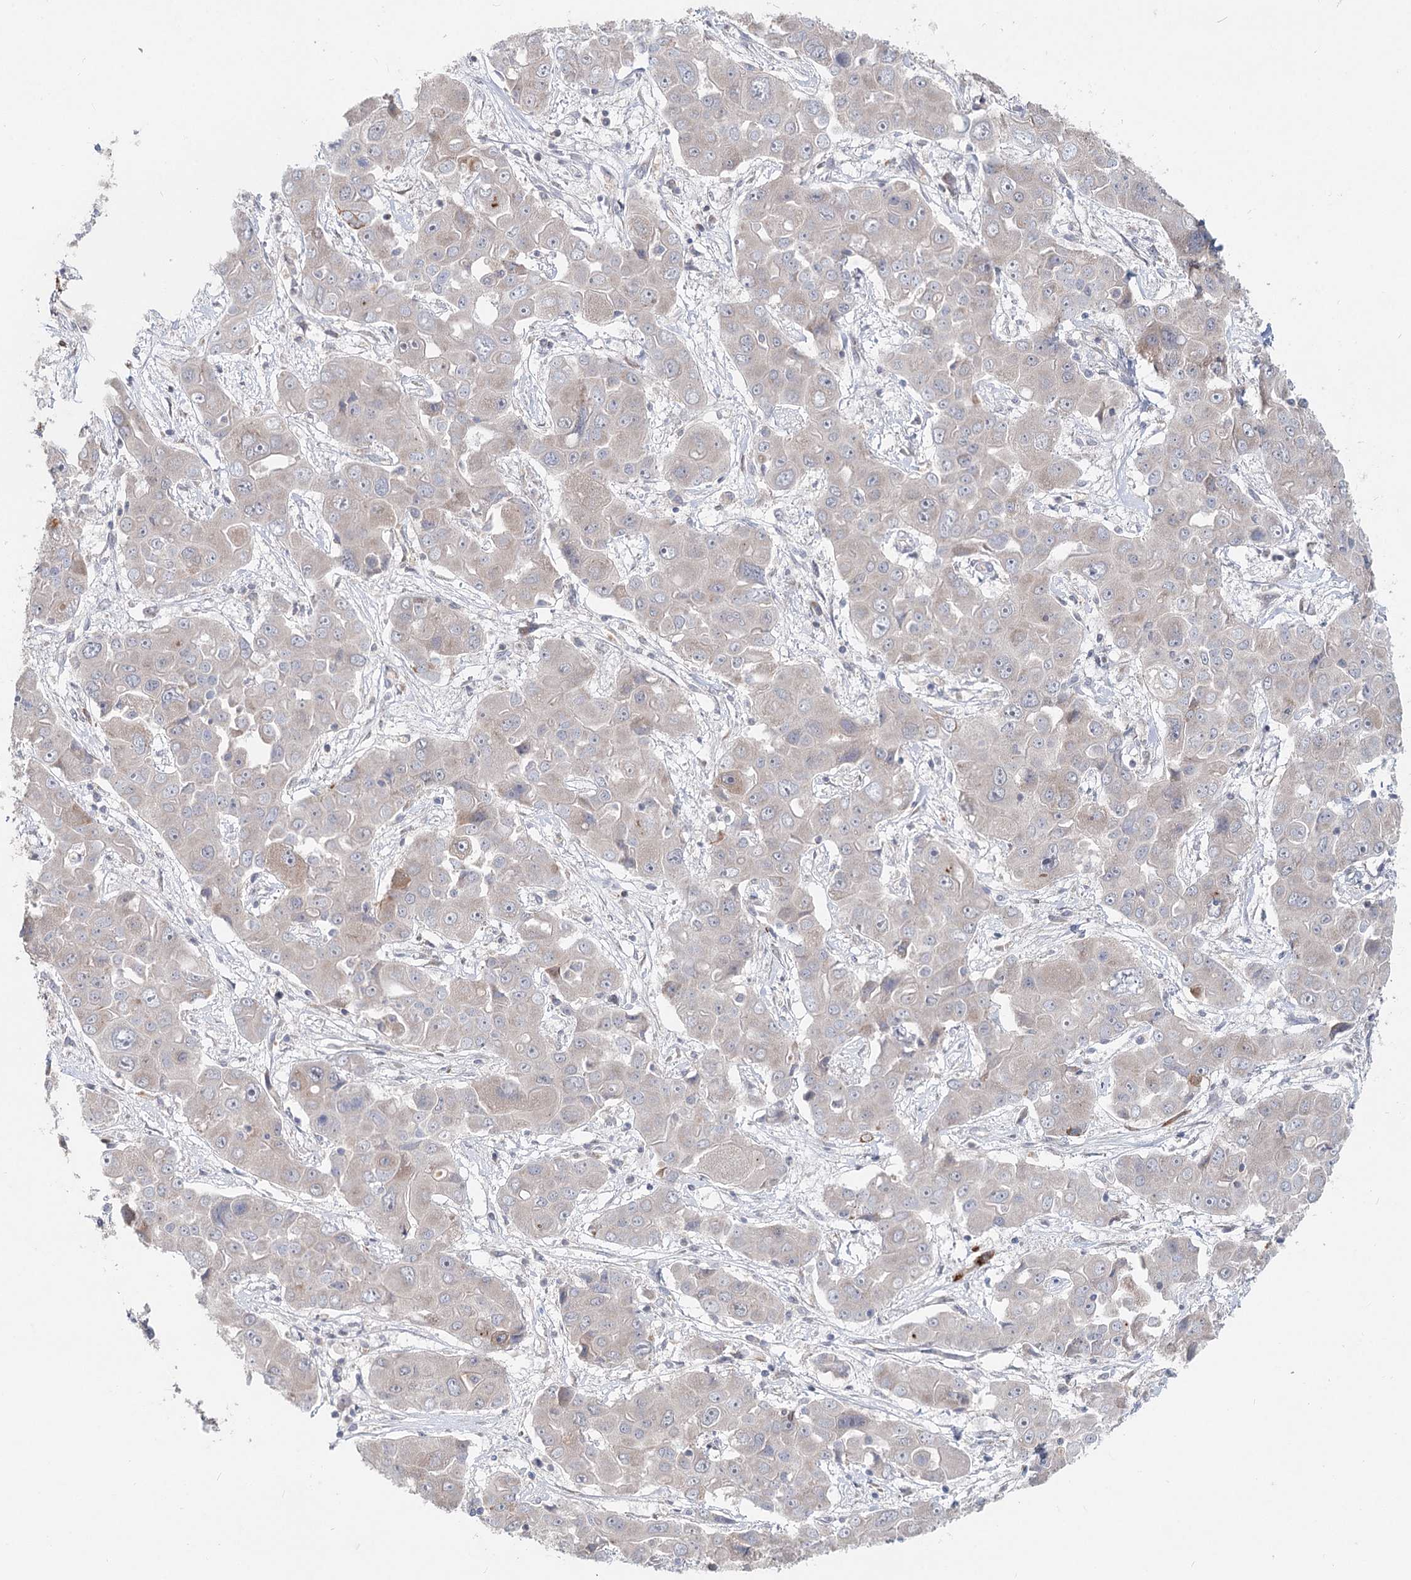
{"staining": {"intensity": "moderate", "quantity": "<25%", "location": "cytoplasmic/membranous"}, "tissue": "liver cancer", "cell_type": "Tumor cells", "image_type": "cancer", "snomed": [{"axis": "morphology", "description": "Cholangiocarcinoma"}, {"axis": "topography", "description": "Liver"}], "caption": "An image of human cholangiocarcinoma (liver) stained for a protein shows moderate cytoplasmic/membranous brown staining in tumor cells.", "gene": "FBXO7", "patient": {"sex": "male", "age": 67}}